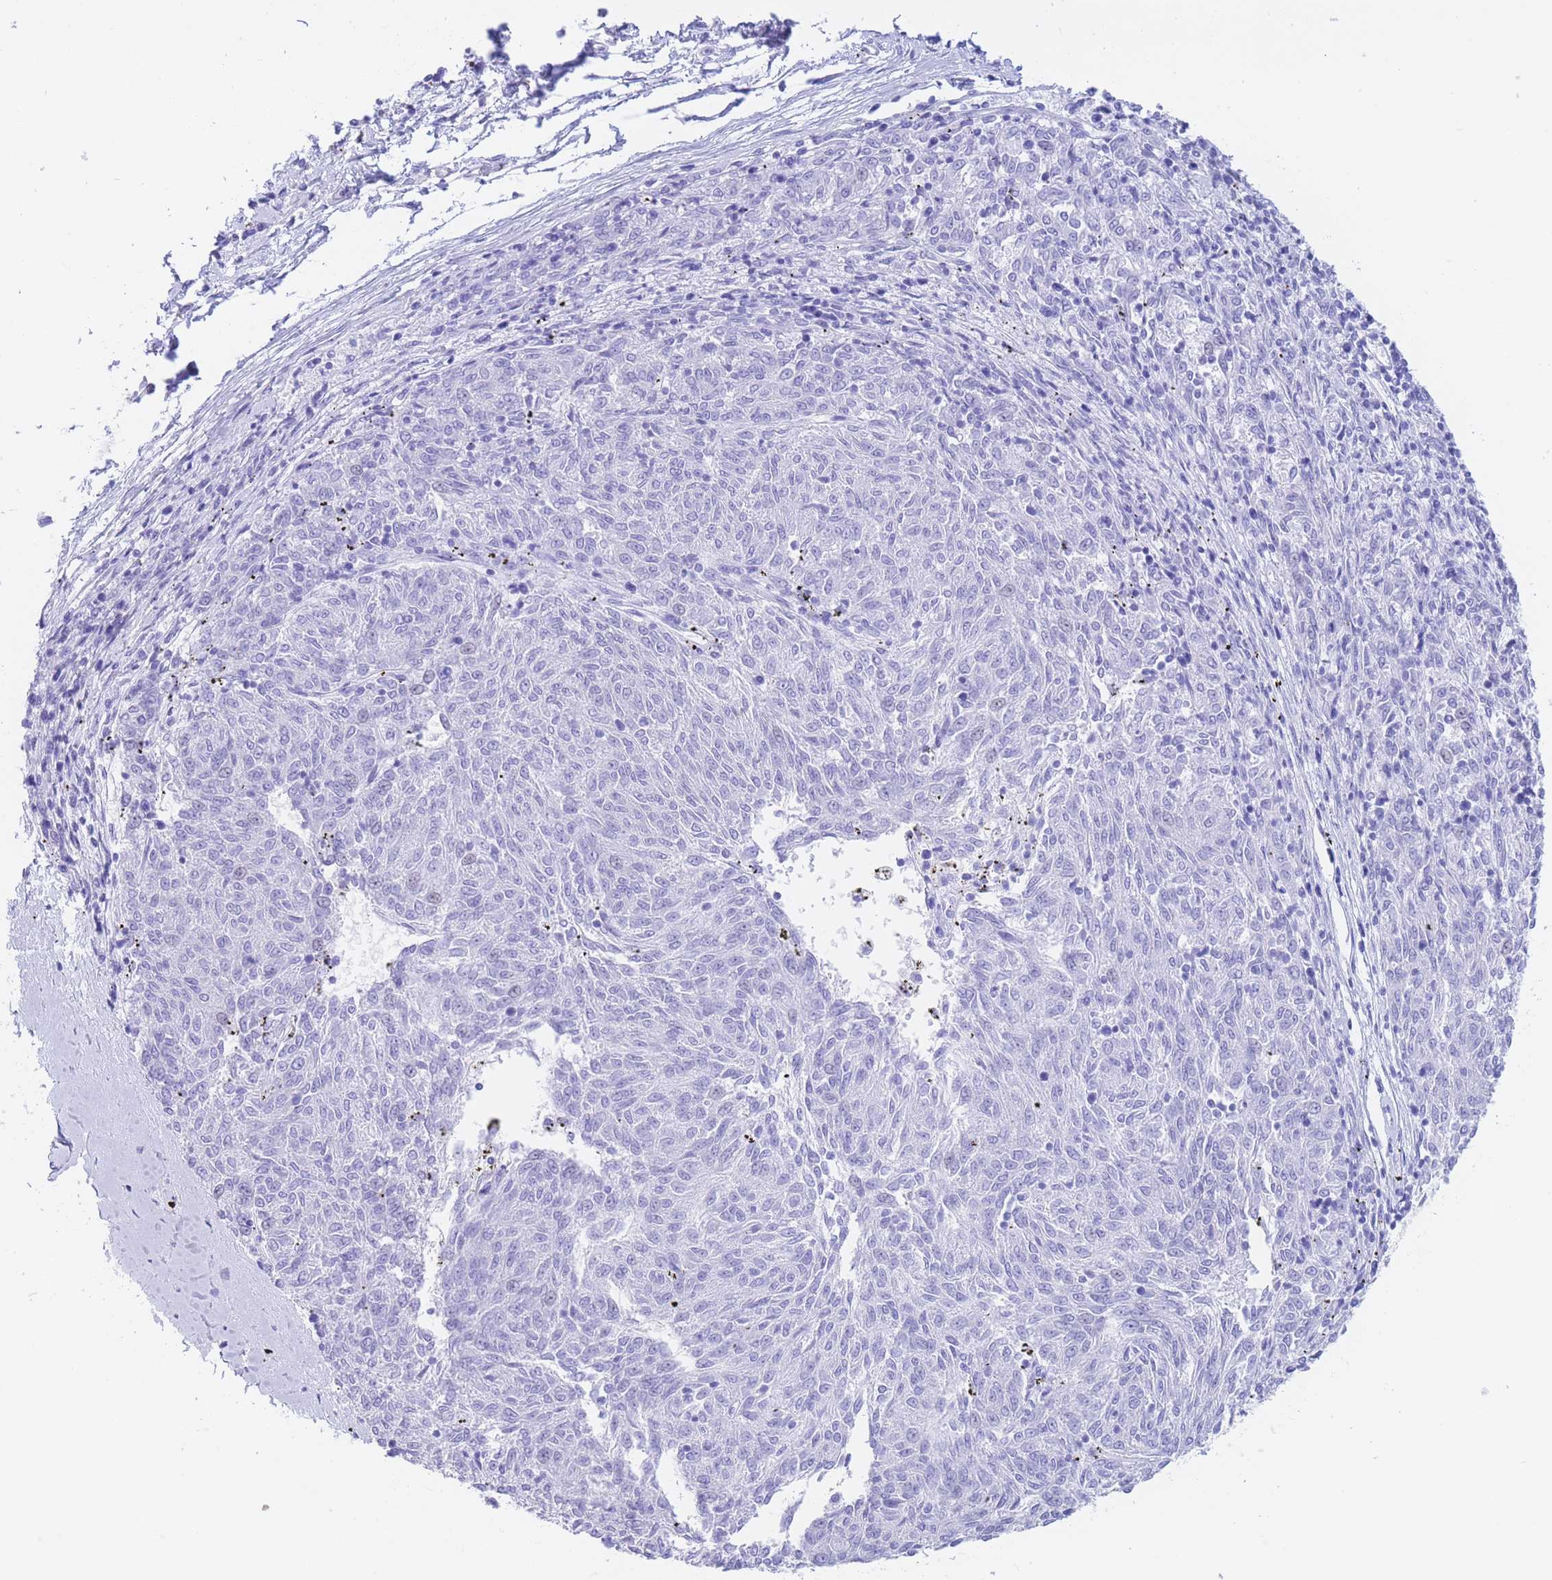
{"staining": {"intensity": "negative", "quantity": "none", "location": "none"}, "tissue": "melanoma", "cell_type": "Tumor cells", "image_type": "cancer", "snomed": [{"axis": "morphology", "description": "Malignant melanoma, NOS"}, {"axis": "topography", "description": "Skin"}], "caption": "Immunohistochemistry micrograph of neoplastic tissue: melanoma stained with DAB demonstrates no significant protein staining in tumor cells.", "gene": "SLCO1B3", "patient": {"sex": "female", "age": 72}}